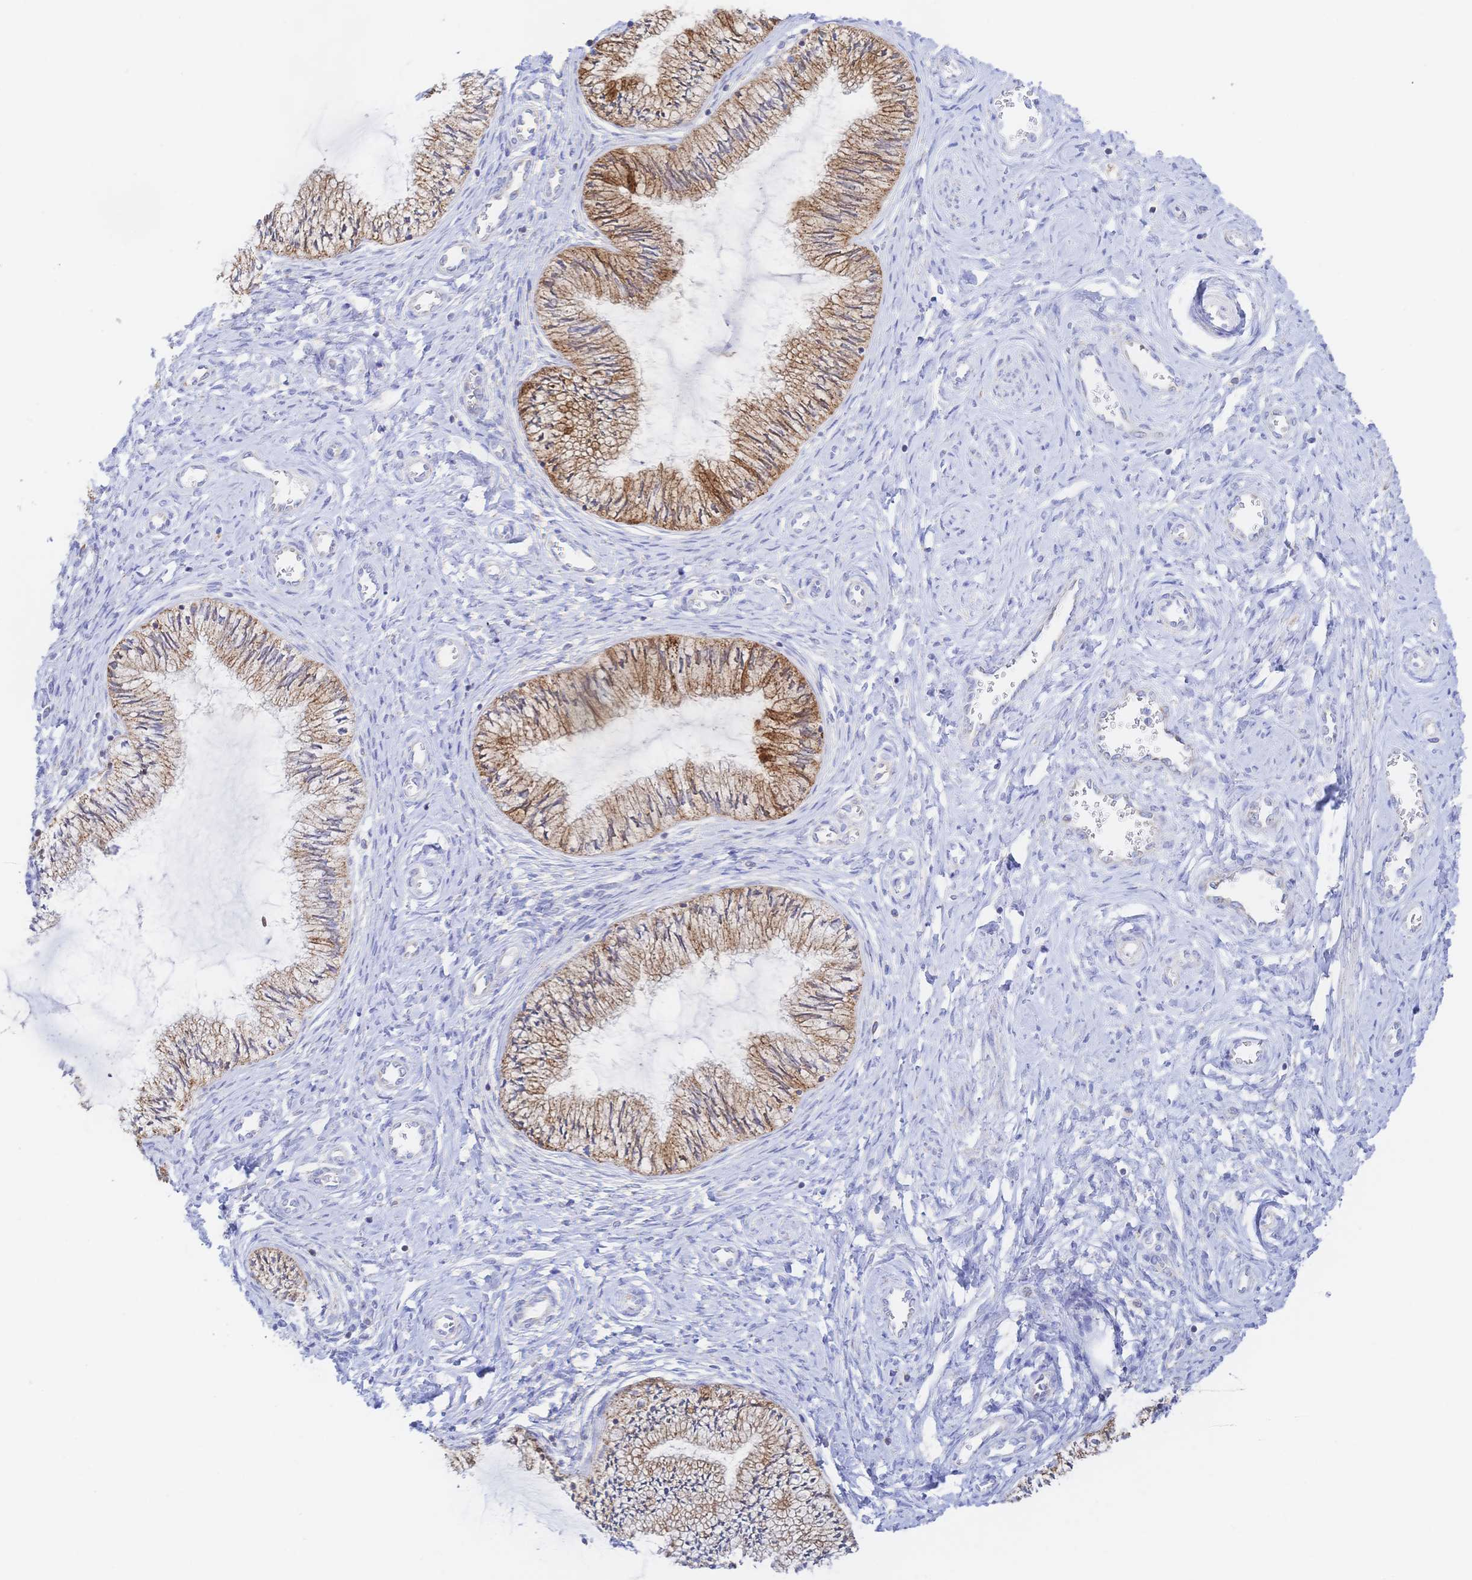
{"staining": {"intensity": "moderate", "quantity": ">75%", "location": "cytoplasmic/membranous"}, "tissue": "cervix", "cell_type": "Glandular cells", "image_type": "normal", "snomed": [{"axis": "morphology", "description": "Normal tissue, NOS"}, {"axis": "topography", "description": "Cervix"}], "caption": "Moderate cytoplasmic/membranous staining for a protein is appreciated in approximately >75% of glandular cells of normal cervix using immunohistochemistry (IHC).", "gene": "SYNGR4", "patient": {"sex": "female", "age": 24}}